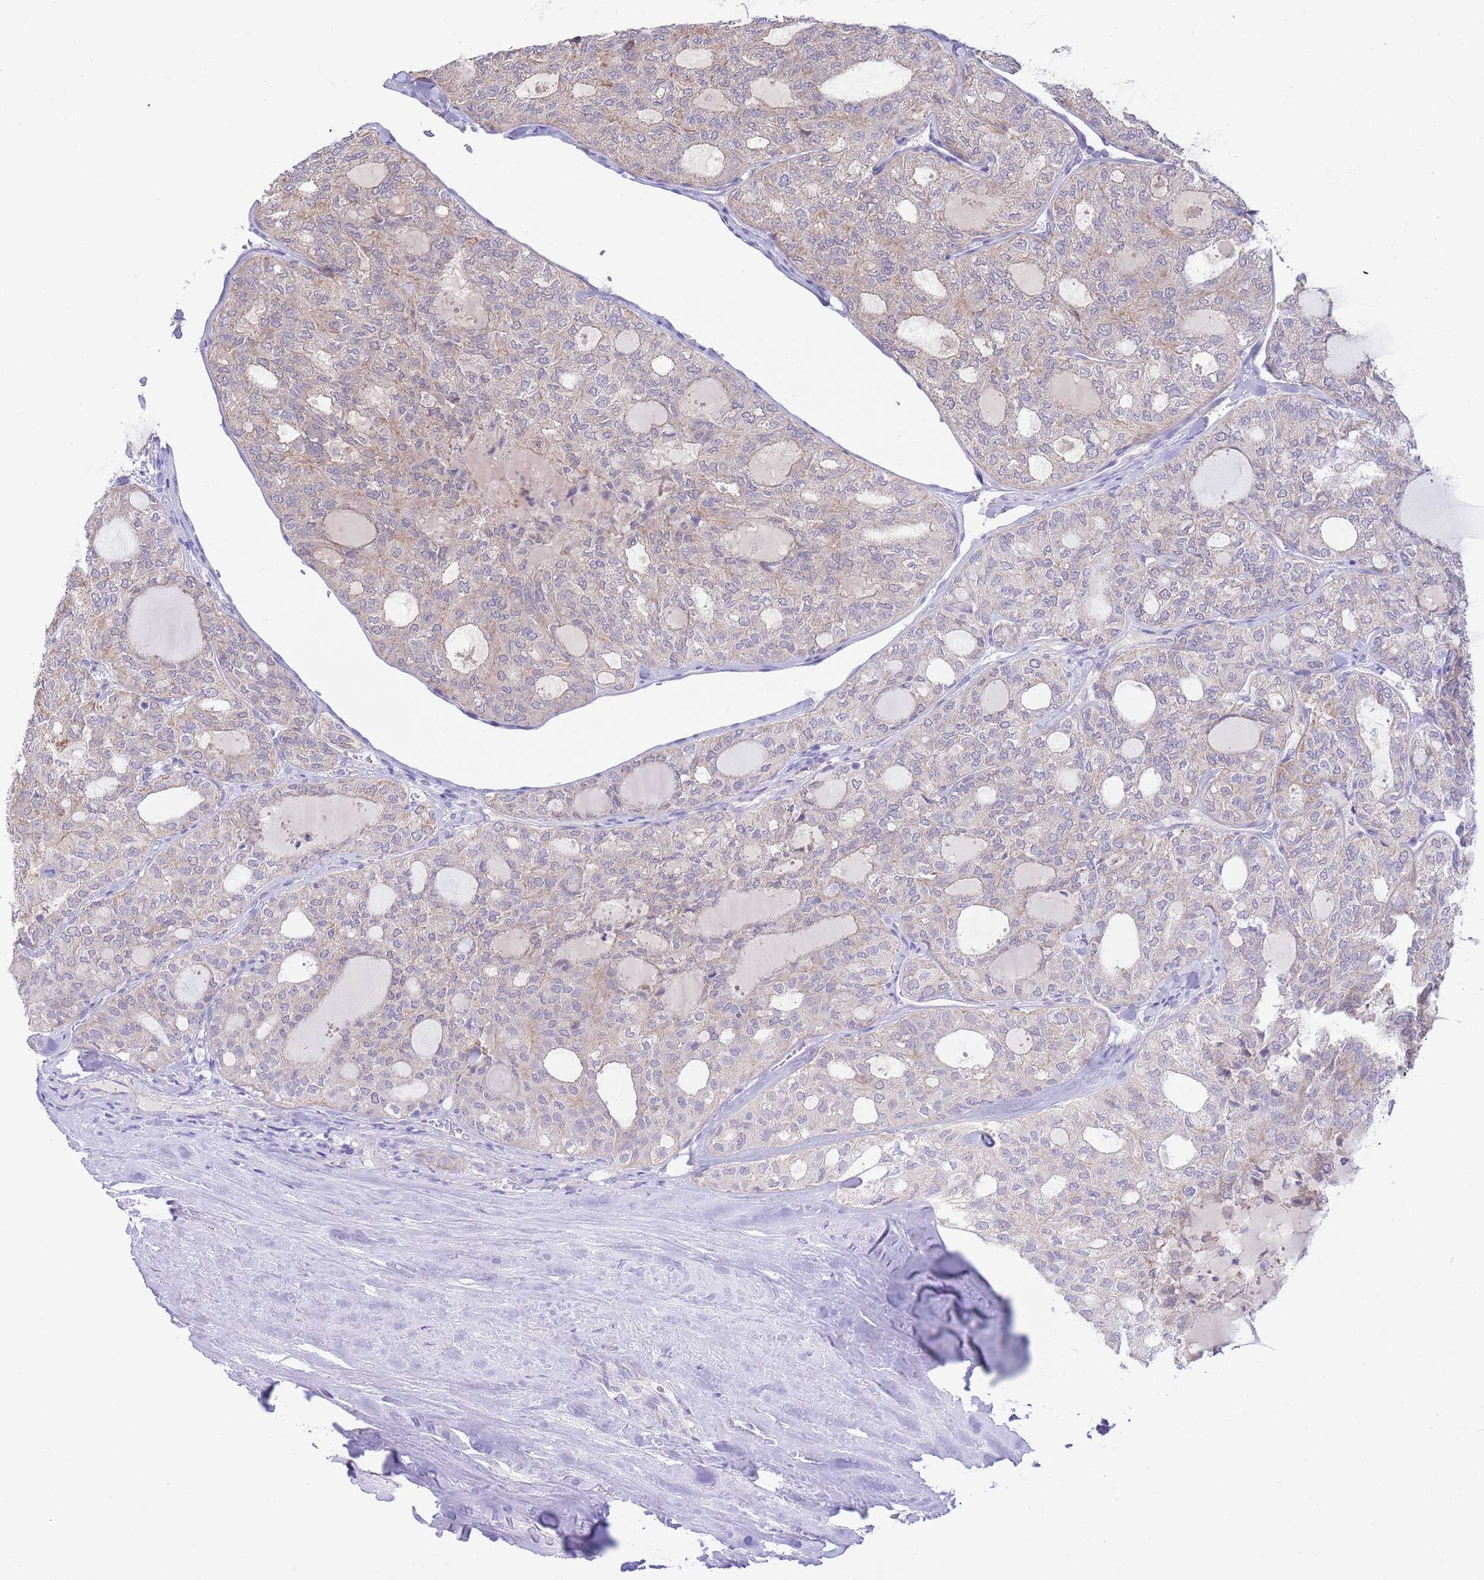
{"staining": {"intensity": "weak", "quantity": "<25%", "location": "cytoplasmic/membranous"}, "tissue": "thyroid cancer", "cell_type": "Tumor cells", "image_type": "cancer", "snomed": [{"axis": "morphology", "description": "Follicular adenoma carcinoma, NOS"}, {"axis": "topography", "description": "Thyroid gland"}], "caption": "Thyroid follicular adenoma carcinoma was stained to show a protein in brown. There is no significant staining in tumor cells.", "gene": "PGM1", "patient": {"sex": "male", "age": 75}}